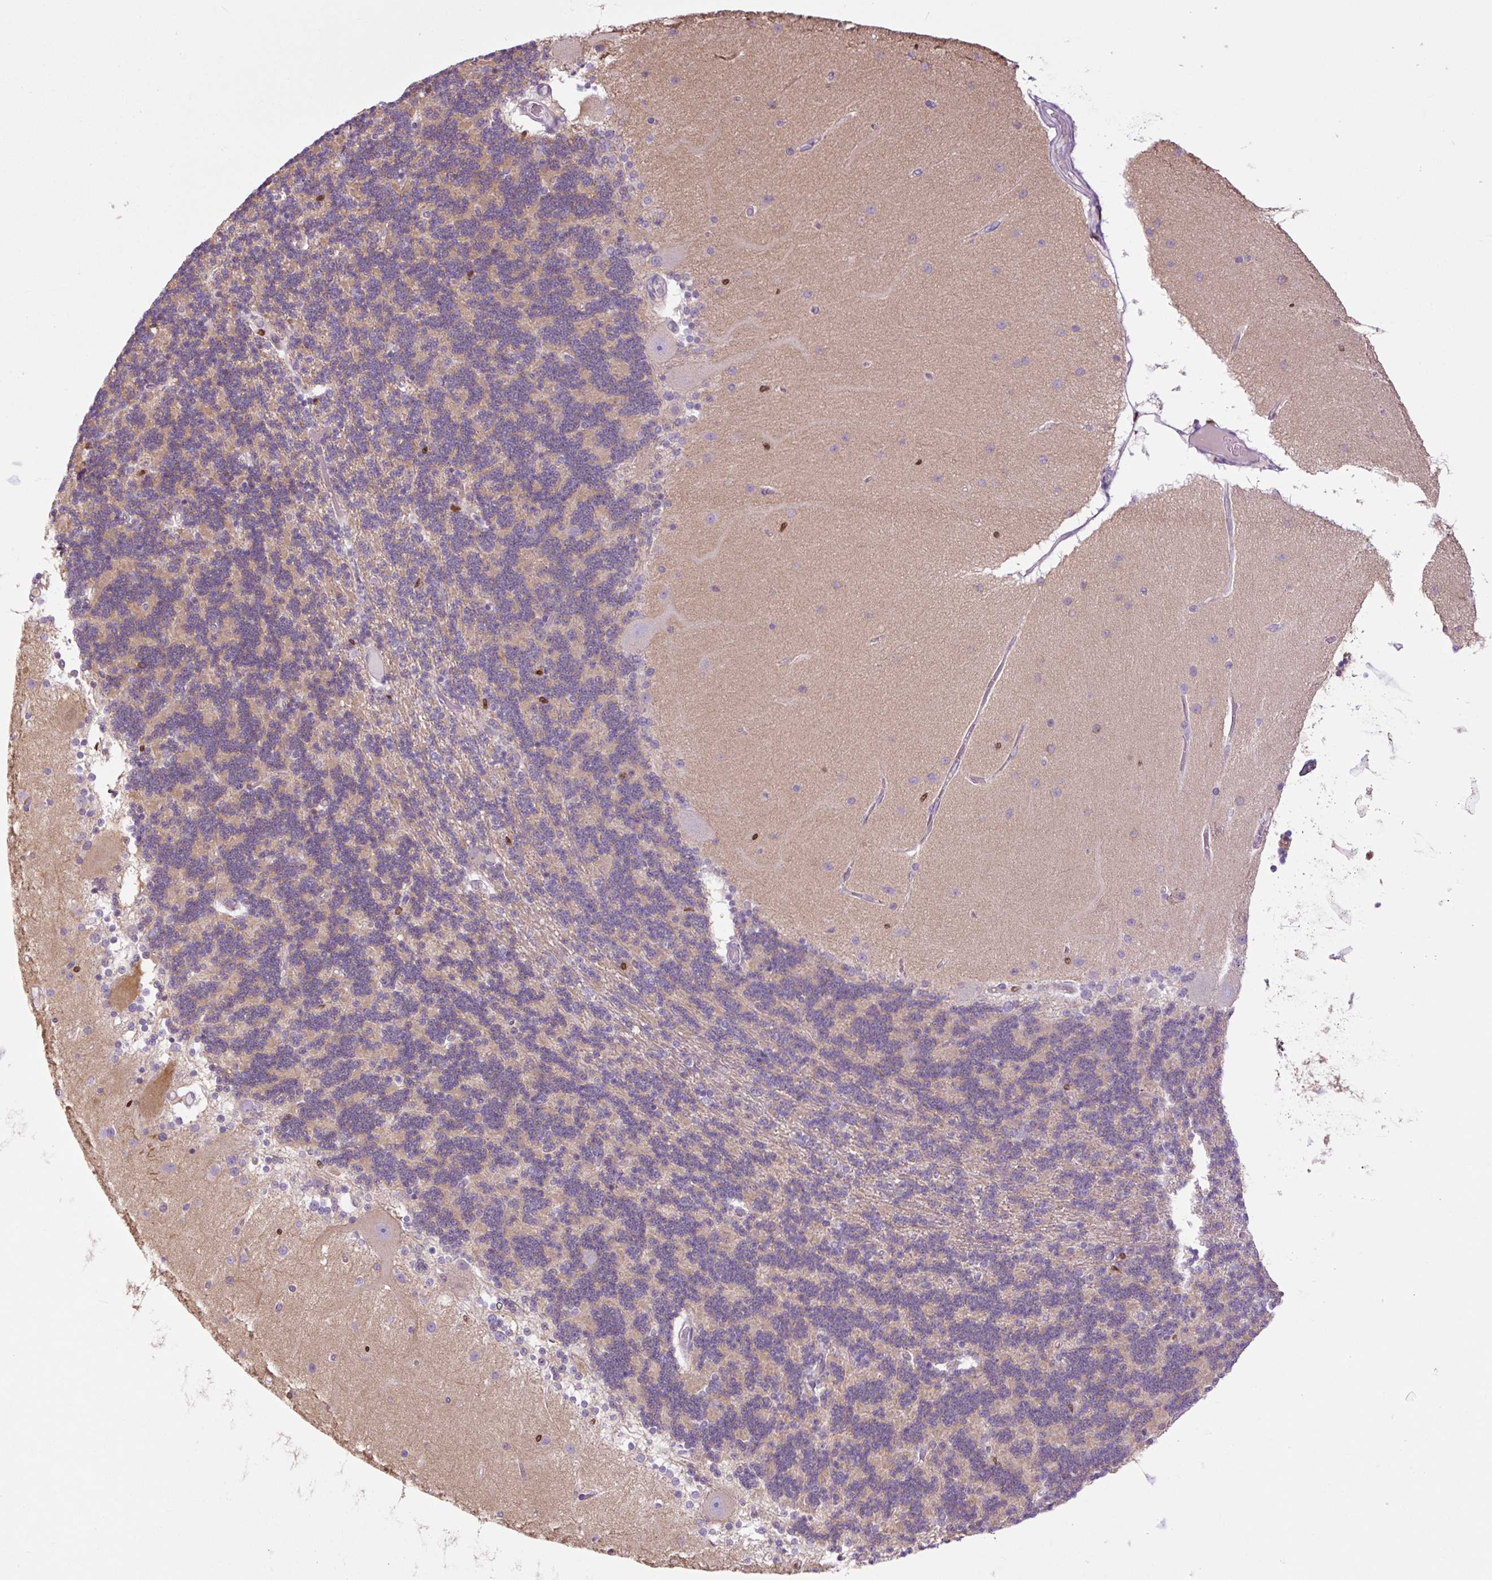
{"staining": {"intensity": "weak", "quantity": "25%-75%", "location": "cytoplasmic/membranous"}, "tissue": "cerebellum", "cell_type": "Cells in granular layer", "image_type": "normal", "snomed": [{"axis": "morphology", "description": "Normal tissue, NOS"}, {"axis": "topography", "description": "Cerebellum"}], "caption": "Protein expression analysis of unremarkable cerebellum displays weak cytoplasmic/membranous staining in about 25%-75% of cells in granular layer. Using DAB (brown) and hematoxylin (blue) stains, captured at high magnification using brightfield microscopy.", "gene": "SPI1", "patient": {"sex": "female", "age": 54}}